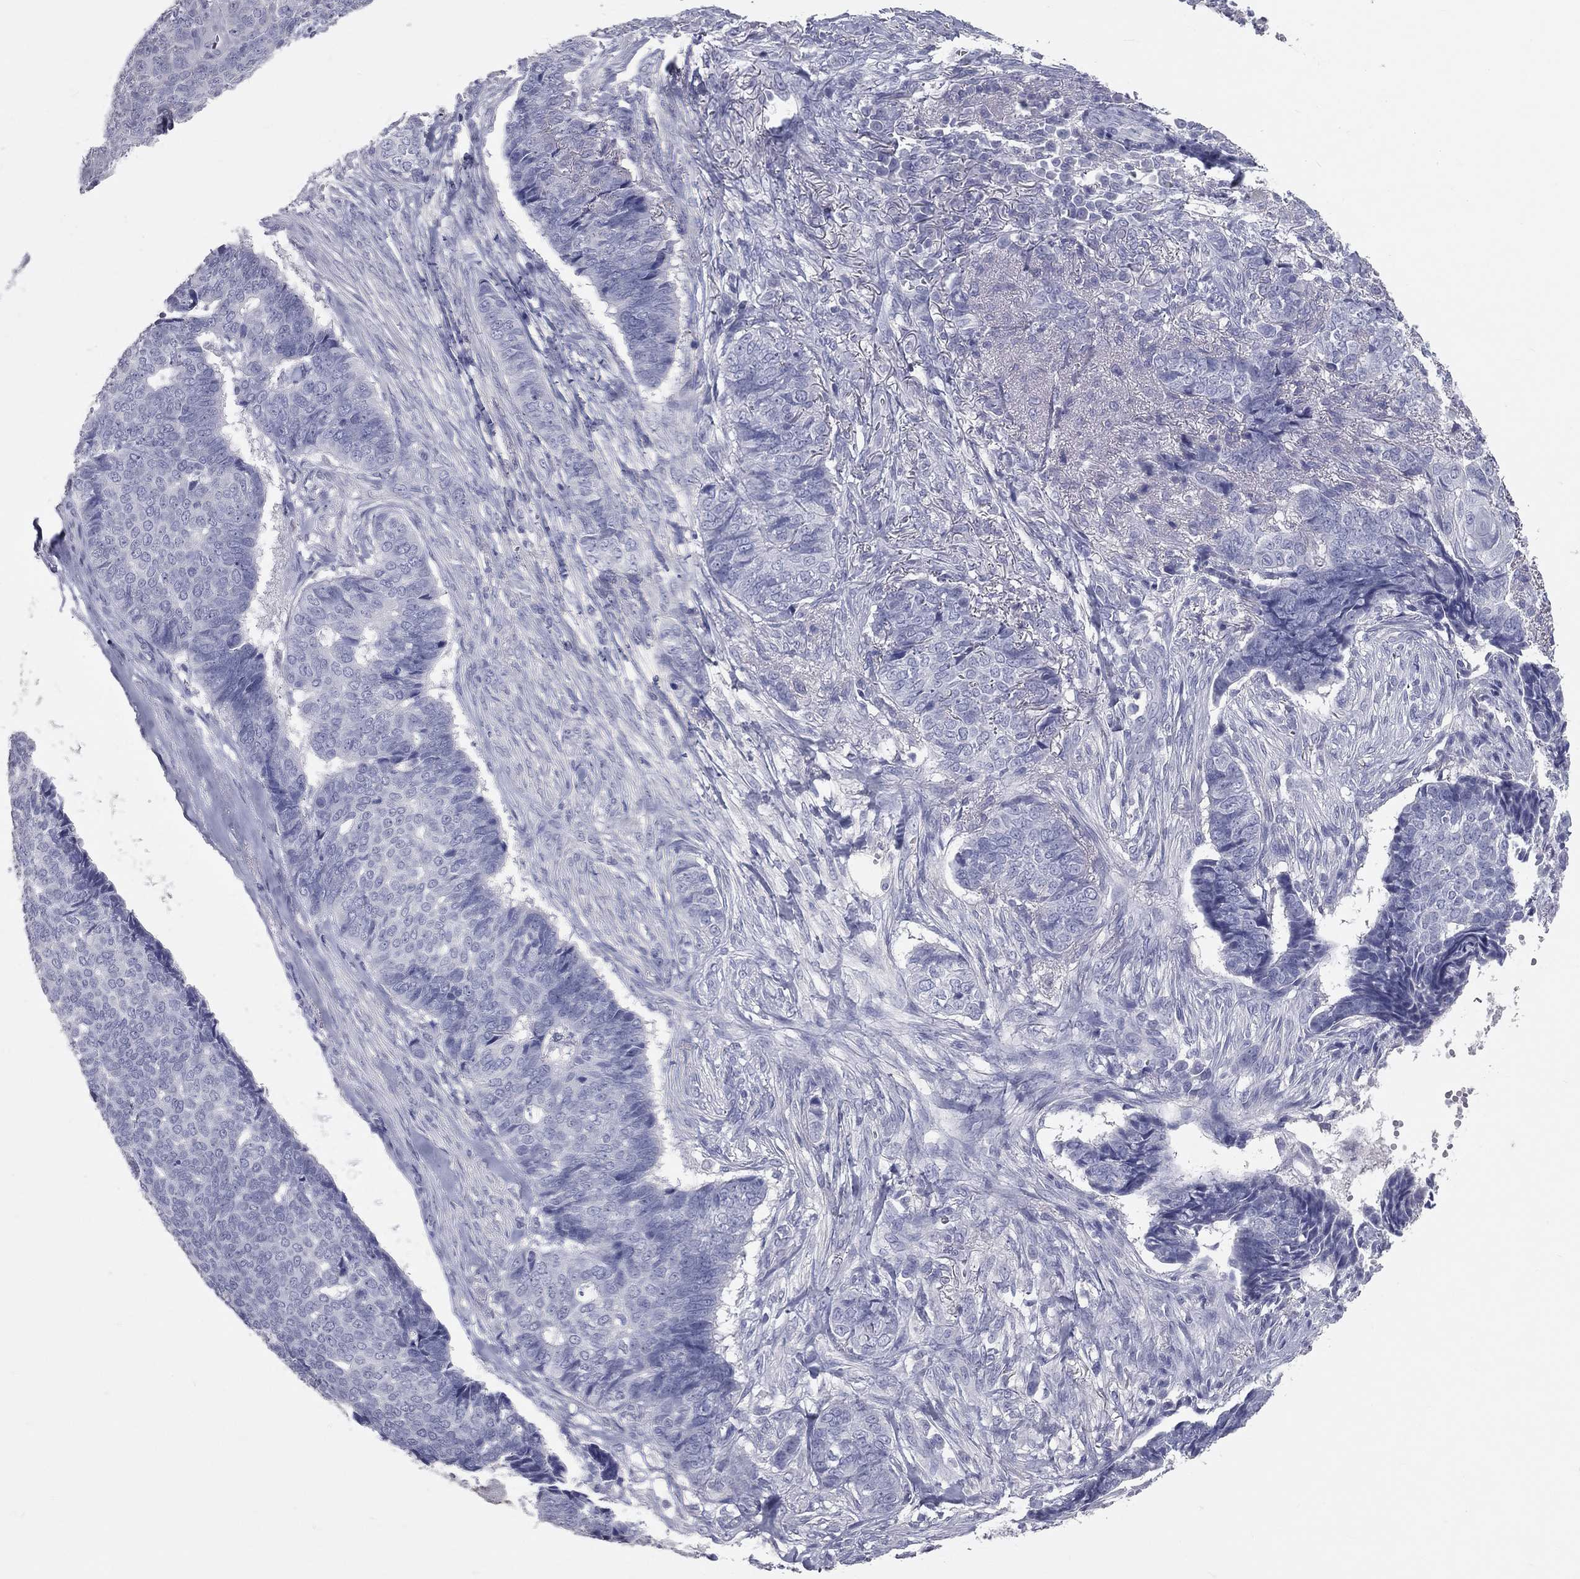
{"staining": {"intensity": "negative", "quantity": "none", "location": "none"}, "tissue": "skin cancer", "cell_type": "Tumor cells", "image_type": "cancer", "snomed": [{"axis": "morphology", "description": "Basal cell carcinoma"}, {"axis": "topography", "description": "Skin"}], "caption": "There is no significant positivity in tumor cells of basal cell carcinoma (skin).", "gene": "TFPI2", "patient": {"sex": "male", "age": 86}}